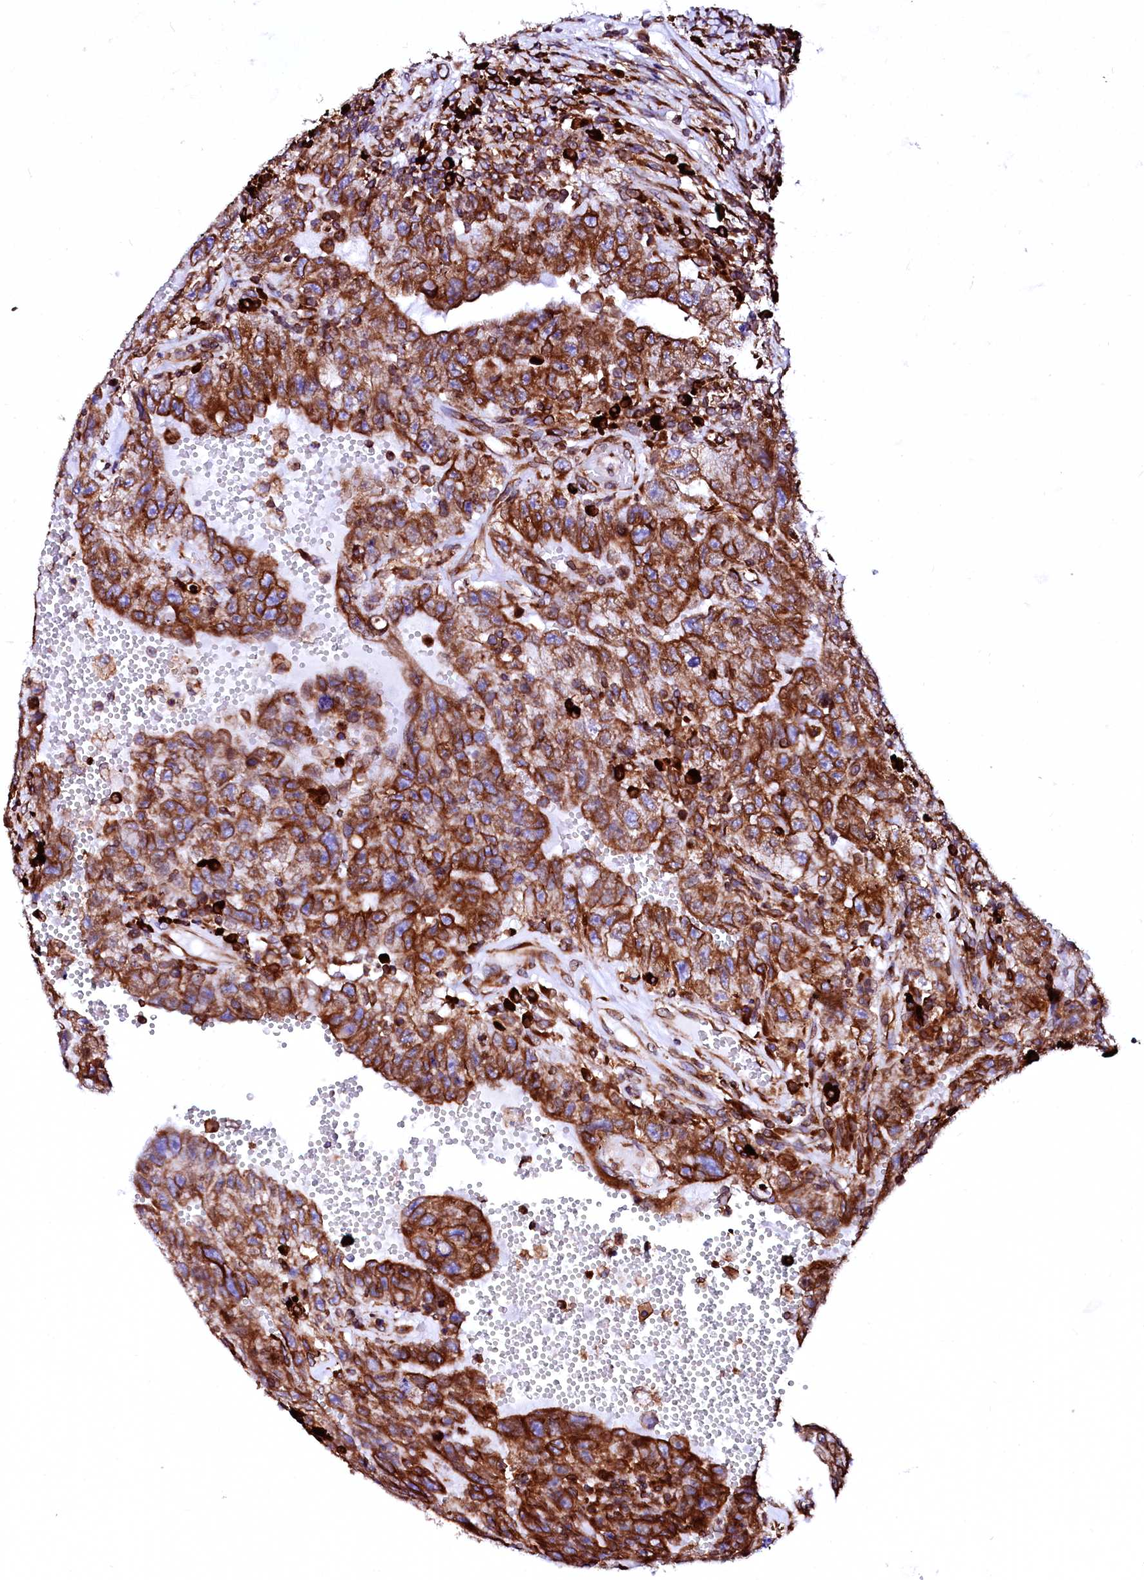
{"staining": {"intensity": "strong", "quantity": ">75%", "location": "cytoplasmic/membranous"}, "tissue": "testis cancer", "cell_type": "Tumor cells", "image_type": "cancer", "snomed": [{"axis": "morphology", "description": "Carcinoma, Embryonal, NOS"}, {"axis": "topography", "description": "Testis"}], "caption": "Immunohistochemistry (IHC) (DAB) staining of testis cancer displays strong cytoplasmic/membranous protein positivity in approximately >75% of tumor cells.", "gene": "DERL1", "patient": {"sex": "male", "age": 26}}